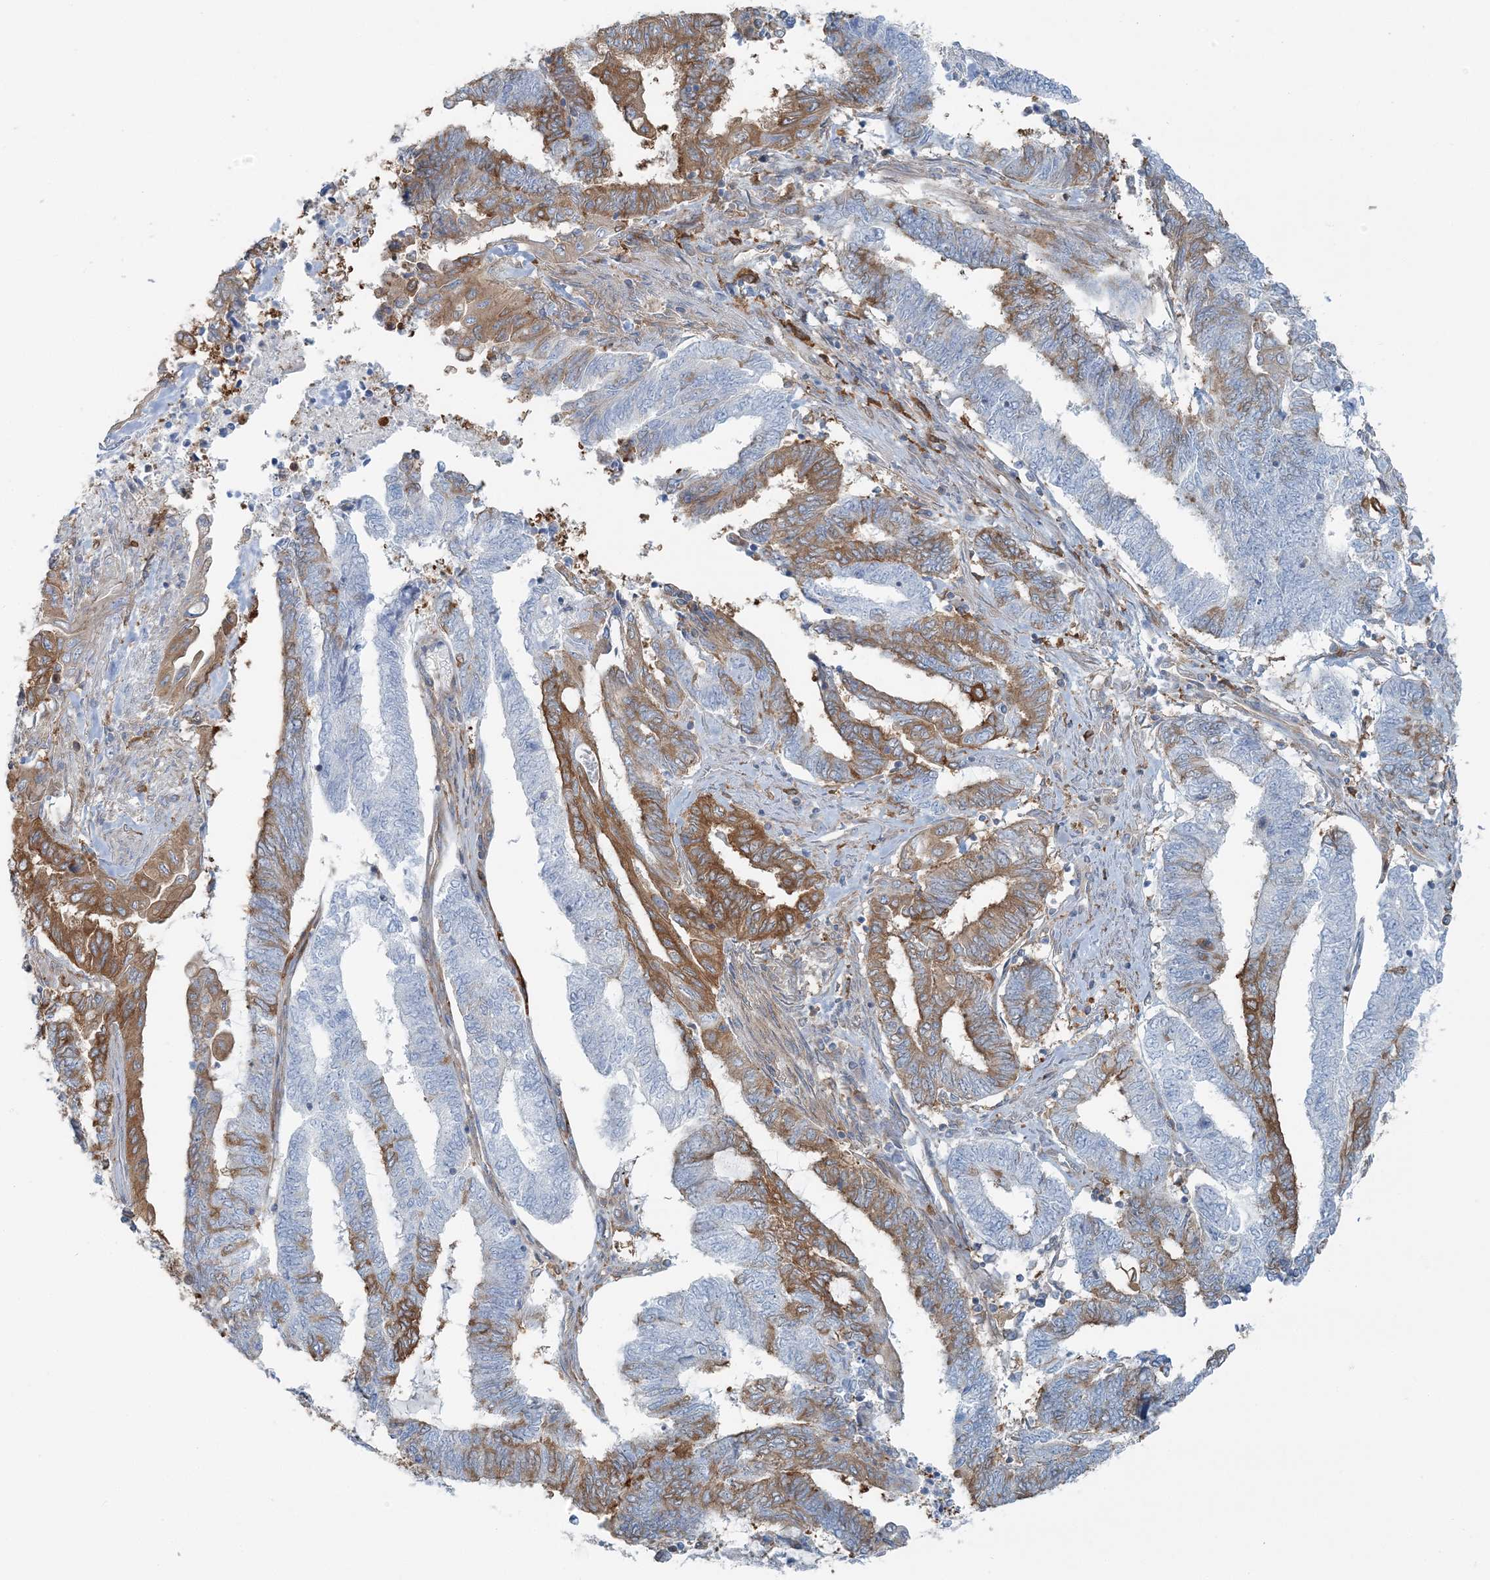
{"staining": {"intensity": "moderate", "quantity": "25%-75%", "location": "cytoplasmic/membranous"}, "tissue": "endometrial cancer", "cell_type": "Tumor cells", "image_type": "cancer", "snomed": [{"axis": "morphology", "description": "Adenocarcinoma, NOS"}, {"axis": "topography", "description": "Uterus"}, {"axis": "topography", "description": "Endometrium"}], "caption": "Endometrial cancer stained for a protein shows moderate cytoplasmic/membranous positivity in tumor cells. (Stains: DAB (3,3'-diaminobenzidine) in brown, nuclei in blue, Microscopy: brightfield microscopy at high magnification).", "gene": "SNX2", "patient": {"sex": "female", "age": 70}}